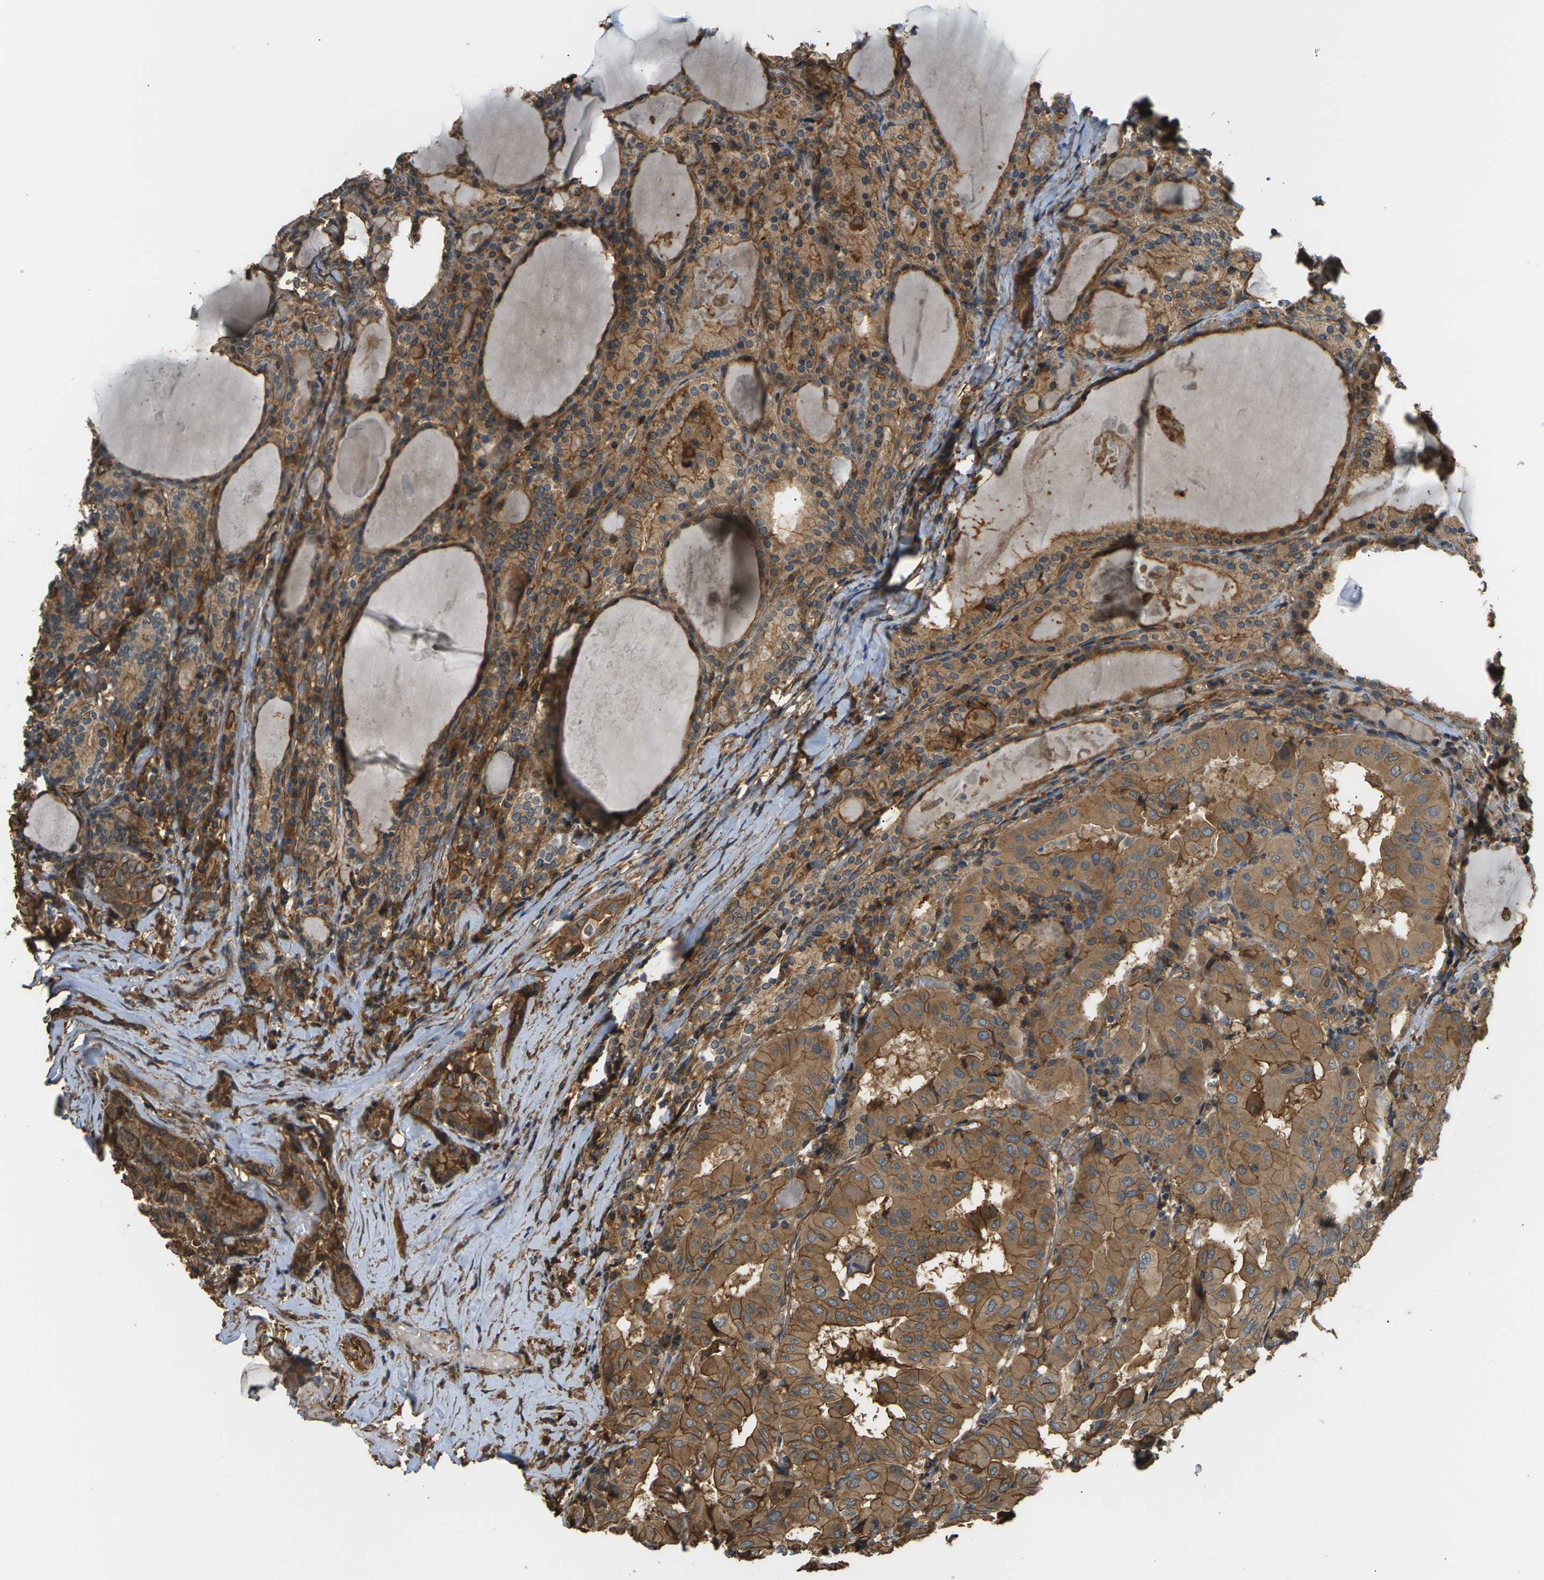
{"staining": {"intensity": "moderate", "quantity": ">75%", "location": "cytoplasmic/membranous"}, "tissue": "thyroid cancer", "cell_type": "Tumor cells", "image_type": "cancer", "snomed": [{"axis": "morphology", "description": "Papillary adenocarcinoma, NOS"}, {"axis": "topography", "description": "Thyroid gland"}], "caption": "High-magnification brightfield microscopy of thyroid papillary adenocarcinoma stained with DAB (brown) and counterstained with hematoxylin (blue). tumor cells exhibit moderate cytoplasmic/membranous expression is identified in about>75% of cells.", "gene": "DDHD2", "patient": {"sex": "female", "age": 42}}